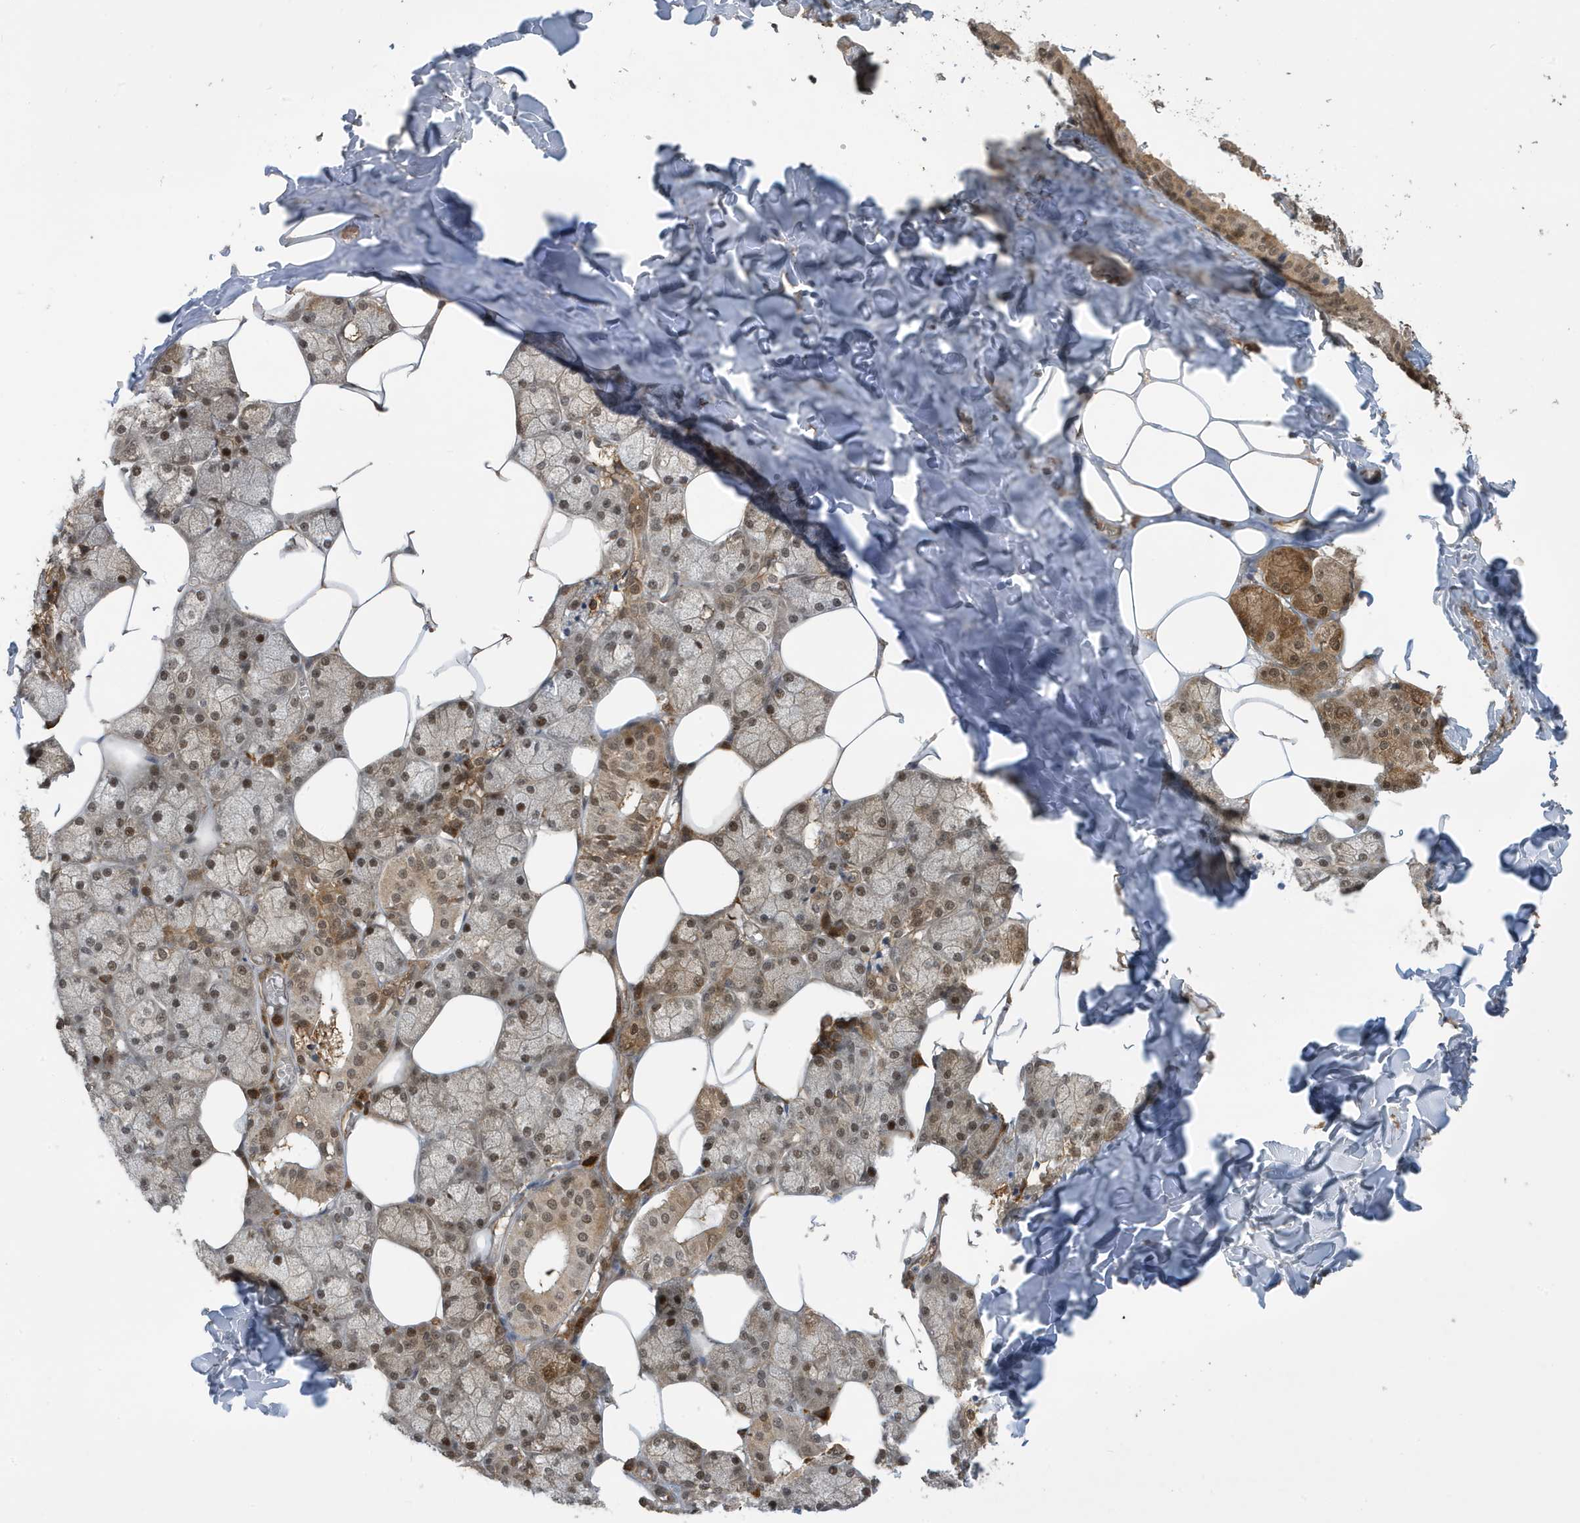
{"staining": {"intensity": "moderate", "quantity": "25%-75%", "location": "cytoplasmic/membranous,nuclear"}, "tissue": "salivary gland", "cell_type": "Glandular cells", "image_type": "normal", "snomed": [{"axis": "morphology", "description": "Normal tissue, NOS"}, {"axis": "topography", "description": "Salivary gland"}], "caption": "Glandular cells exhibit moderate cytoplasmic/membranous,nuclear expression in about 25%-75% of cells in unremarkable salivary gland. The staining was performed using DAB (3,3'-diaminobenzidine), with brown indicating positive protein expression. Nuclei are stained blue with hematoxylin.", "gene": "UBQLN1", "patient": {"sex": "male", "age": 62}}